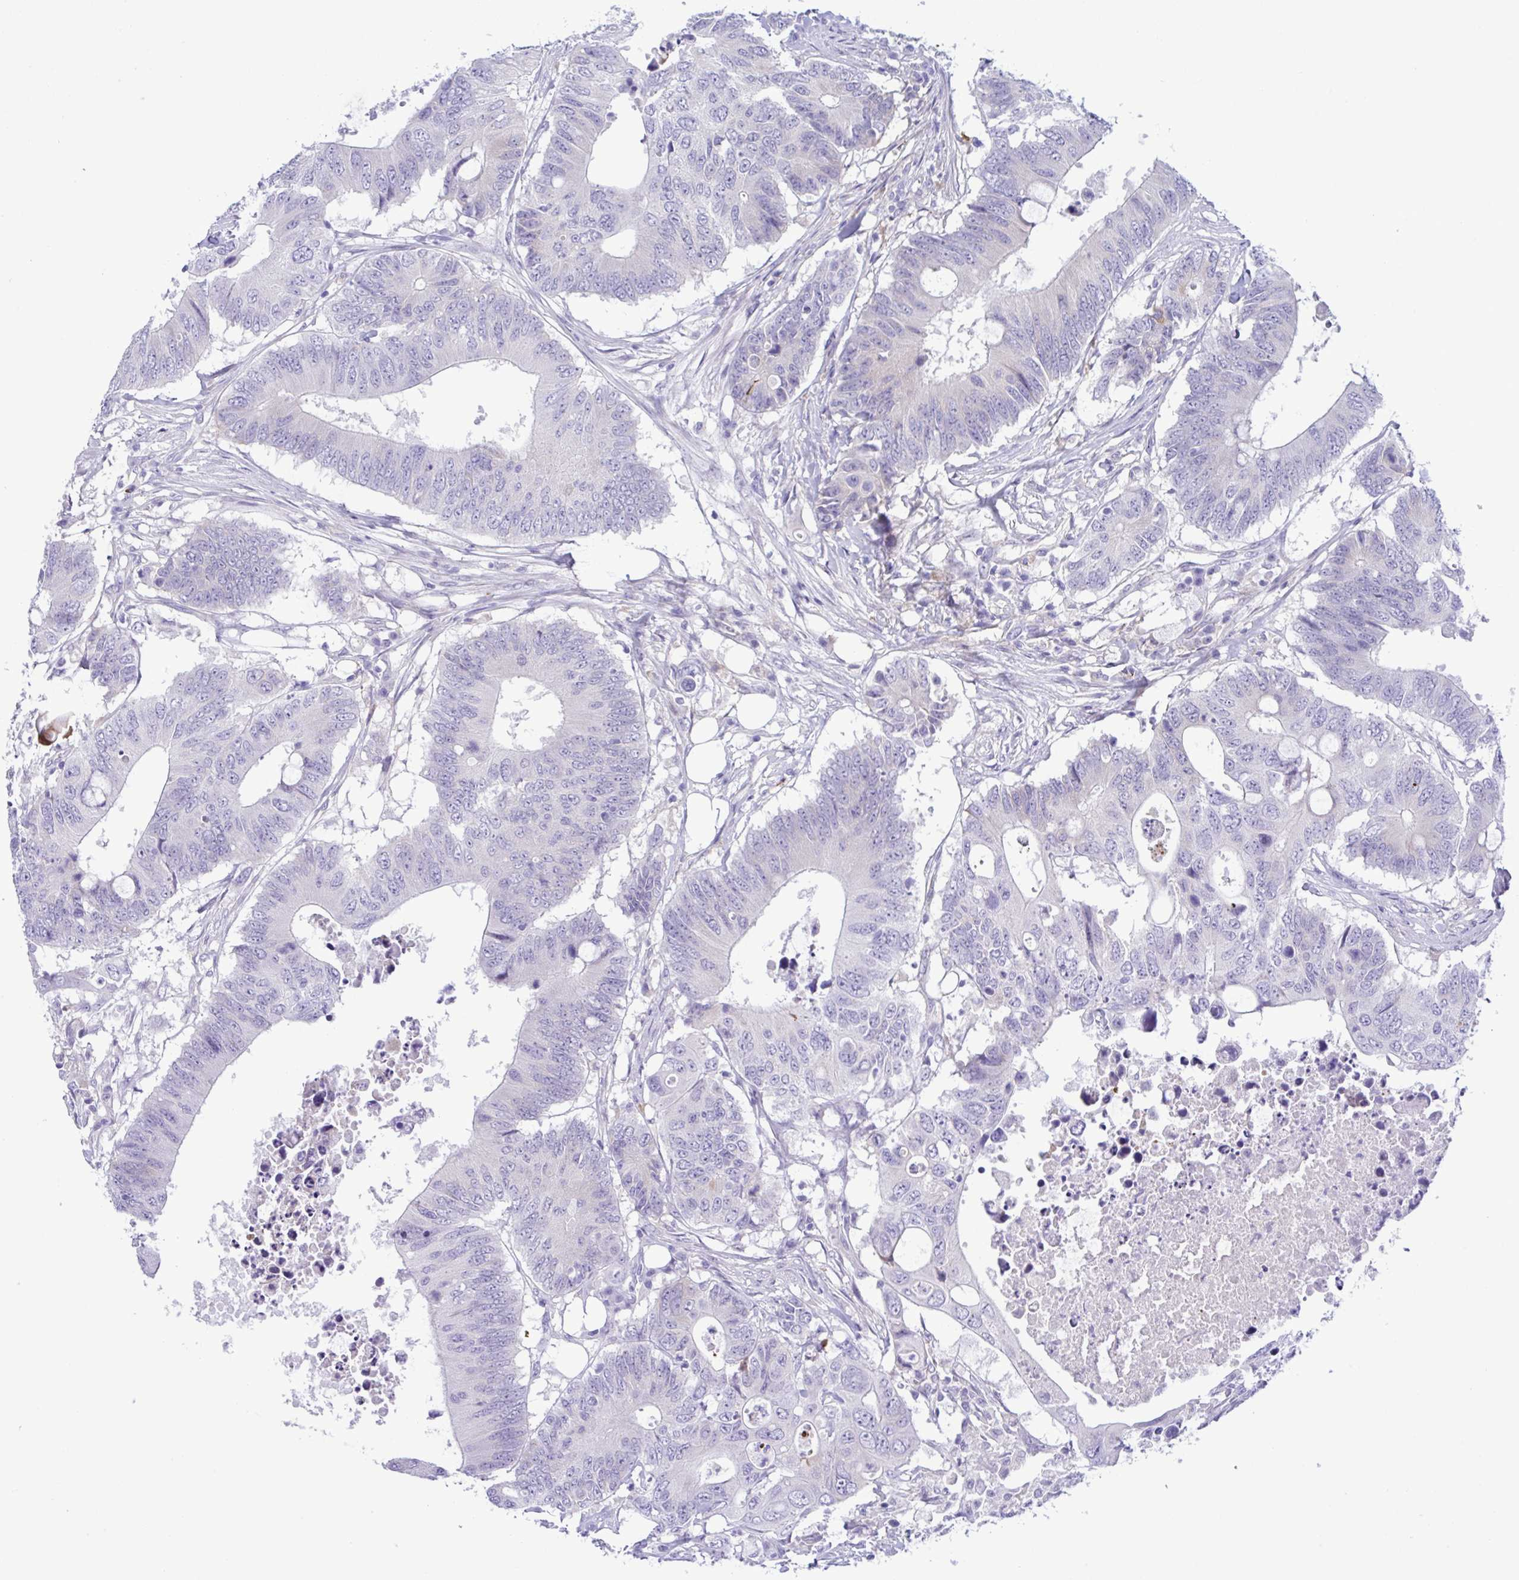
{"staining": {"intensity": "negative", "quantity": "none", "location": "none"}, "tissue": "colorectal cancer", "cell_type": "Tumor cells", "image_type": "cancer", "snomed": [{"axis": "morphology", "description": "Adenocarcinoma, NOS"}, {"axis": "topography", "description": "Colon"}], "caption": "The photomicrograph exhibits no staining of tumor cells in adenocarcinoma (colorectal).", "gene": "SREBF1", "patient": {"sex": "male", "age": 71}}